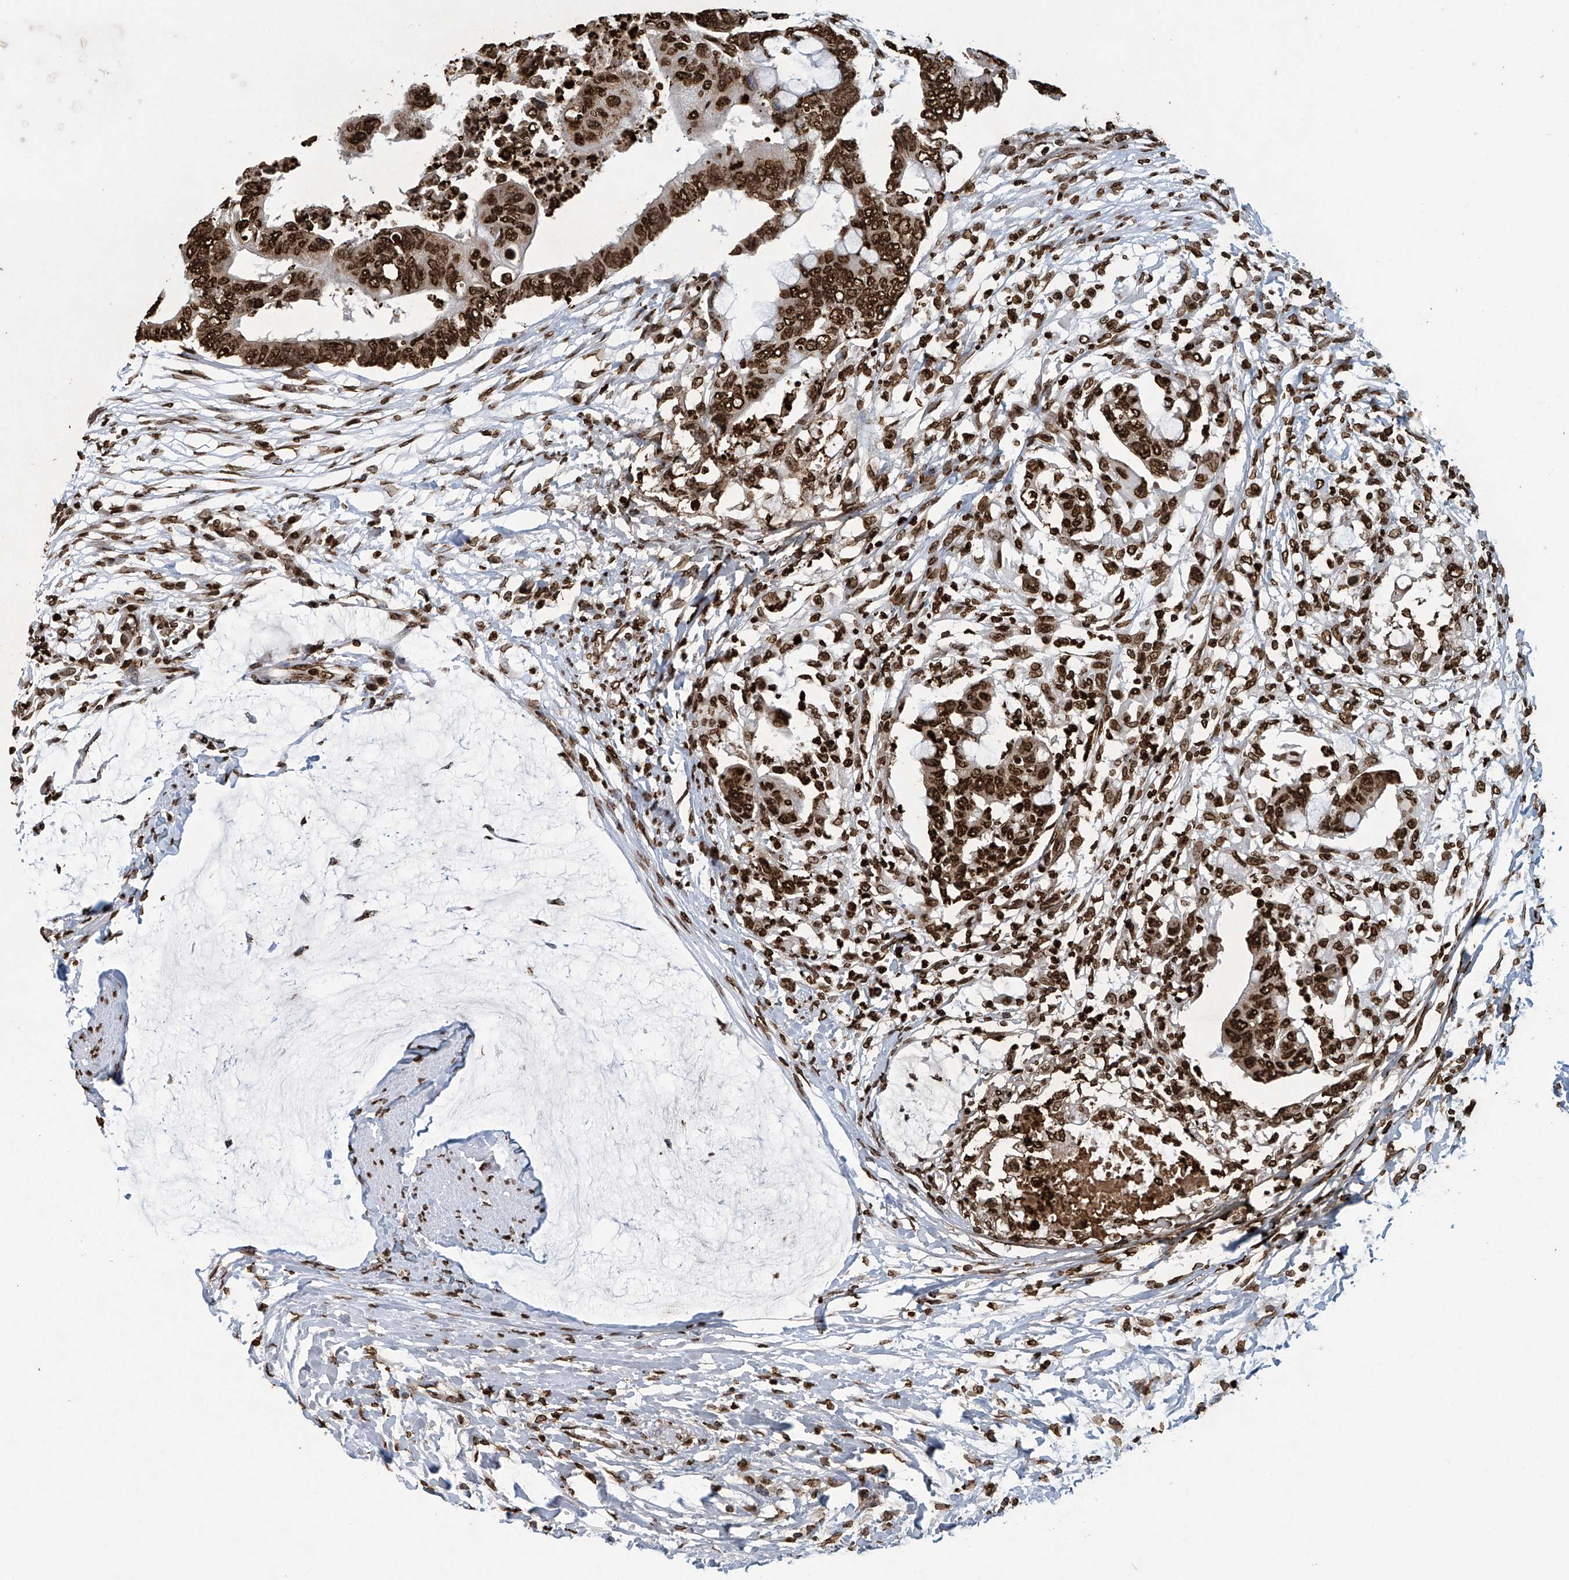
{"staining": {"intensity": "strong", "quantity": ">75%", "location": "nuclear"}, "tissue": "colorectal cancer", "cell_type": "Tumor cells", "image_type": "cancer", "snomed": [{"axis": "morphology", "description": "Normal tissue, NOS"}, {"axis": "morphology", "description": "Adenocarcinoma, NOS"}, {"axis": "topography", "description": "Rectum"}, {"axis": "topography", "description": "Peripheral nerve tissue"}], "caption": "This photomicrograph reveals colorectal cancer (adenocarcinoma) stained with immunohistochemistry (IHC) to label a protein in brown. The nuclear of tumor cells show strong positivity for the protein. Nuclei are counter-stained blue.", "gene": "H3-3A", "patient": {"sex": "male", "age": 92}}